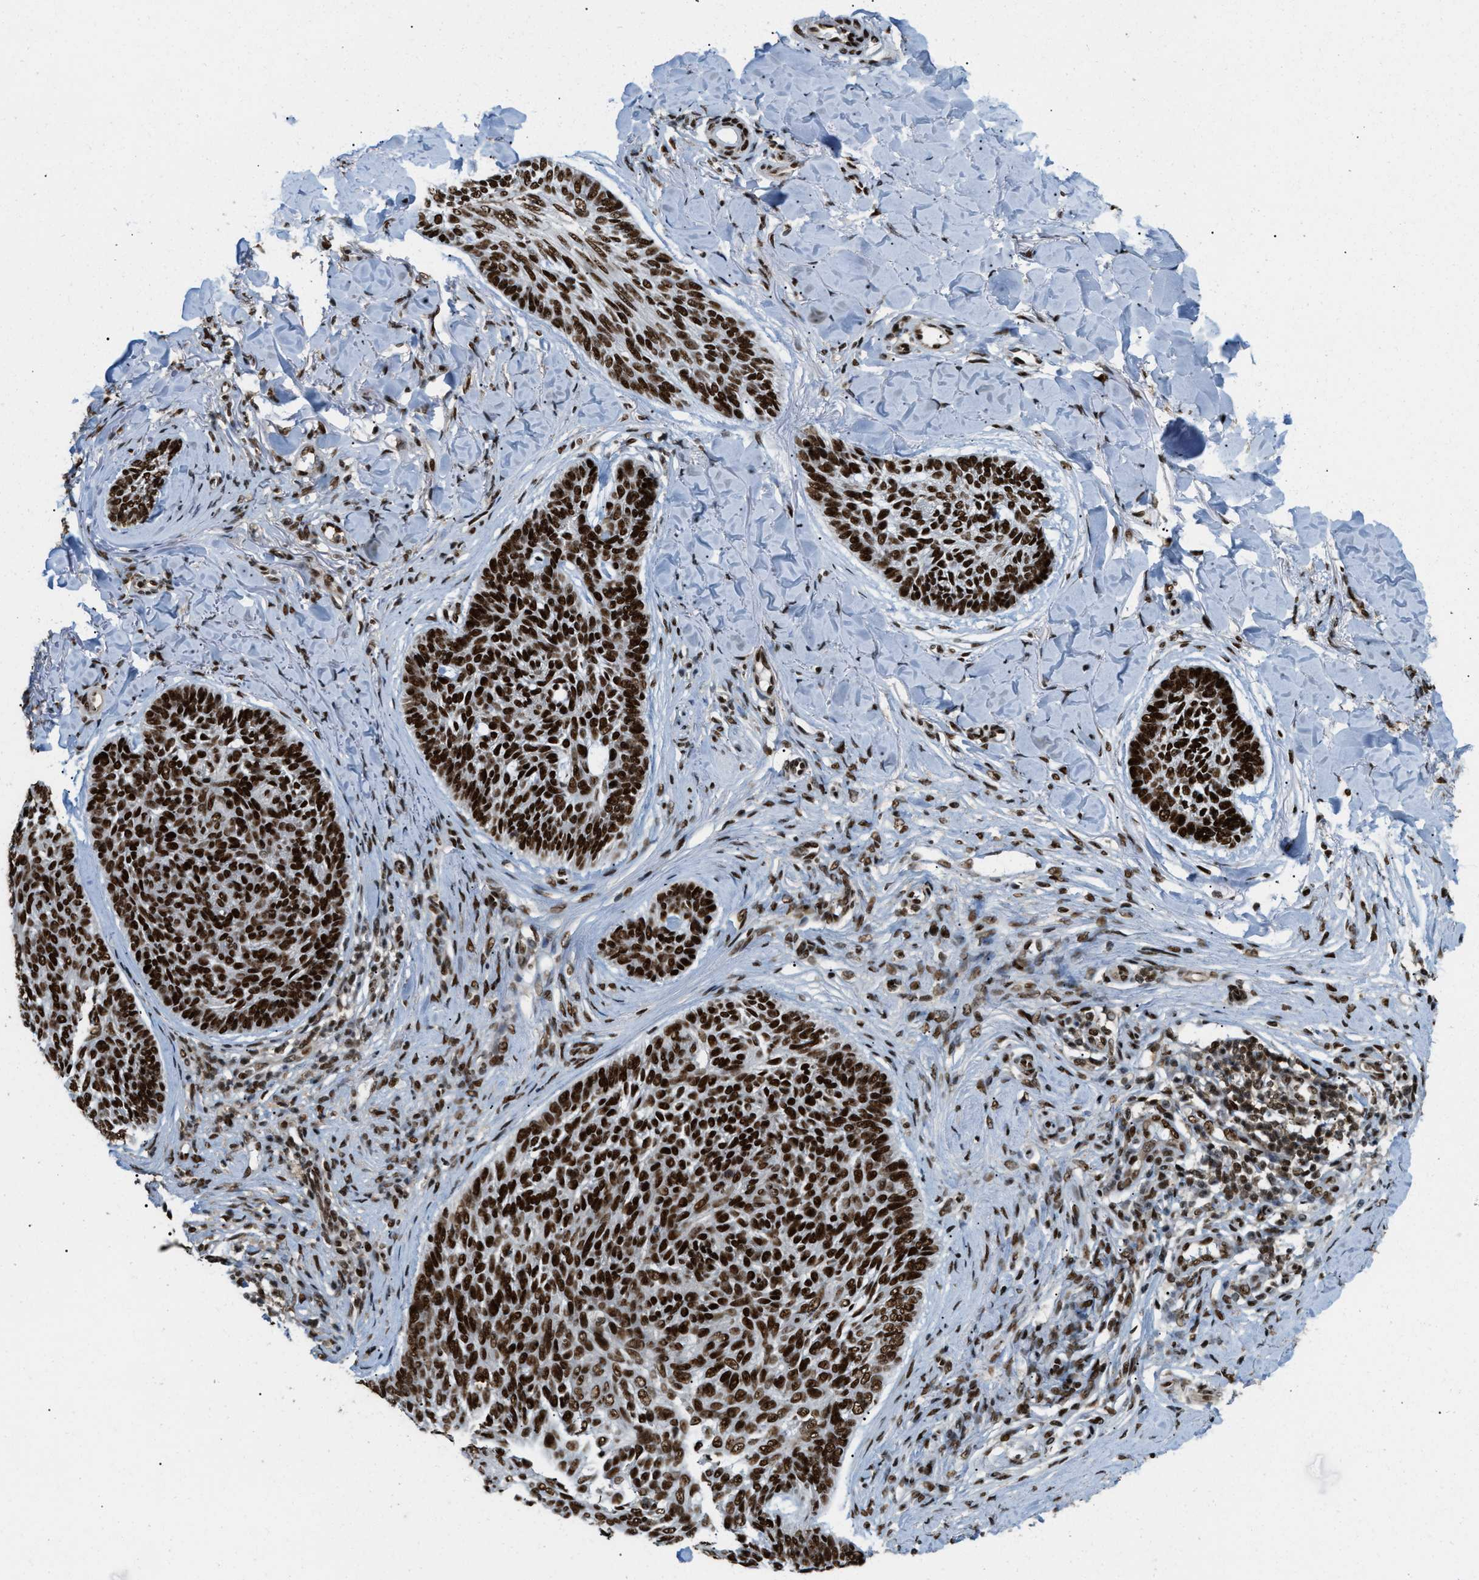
{"staining": {"intensity": "strong", "quantity": ">75%", "location": "nuclear"}, "tissue": "skin cancer", "cell_type": "Tumor cells", "image_type": "cancer", "snomed": [{"axis": "morphology", "description": "Basal cell carcinoma"}, {"axis": "topography", "description": "Skin"}], "caption": "A high-resolution photomicrograph shows immunohistochemistry staining of skin cancer (basal cell carcinoma), which demonstrates strong nuclear positivity in about >75% of tumor cells.", "gene": "NUMA1", "patient": {"sex": "male", "age": 43}}